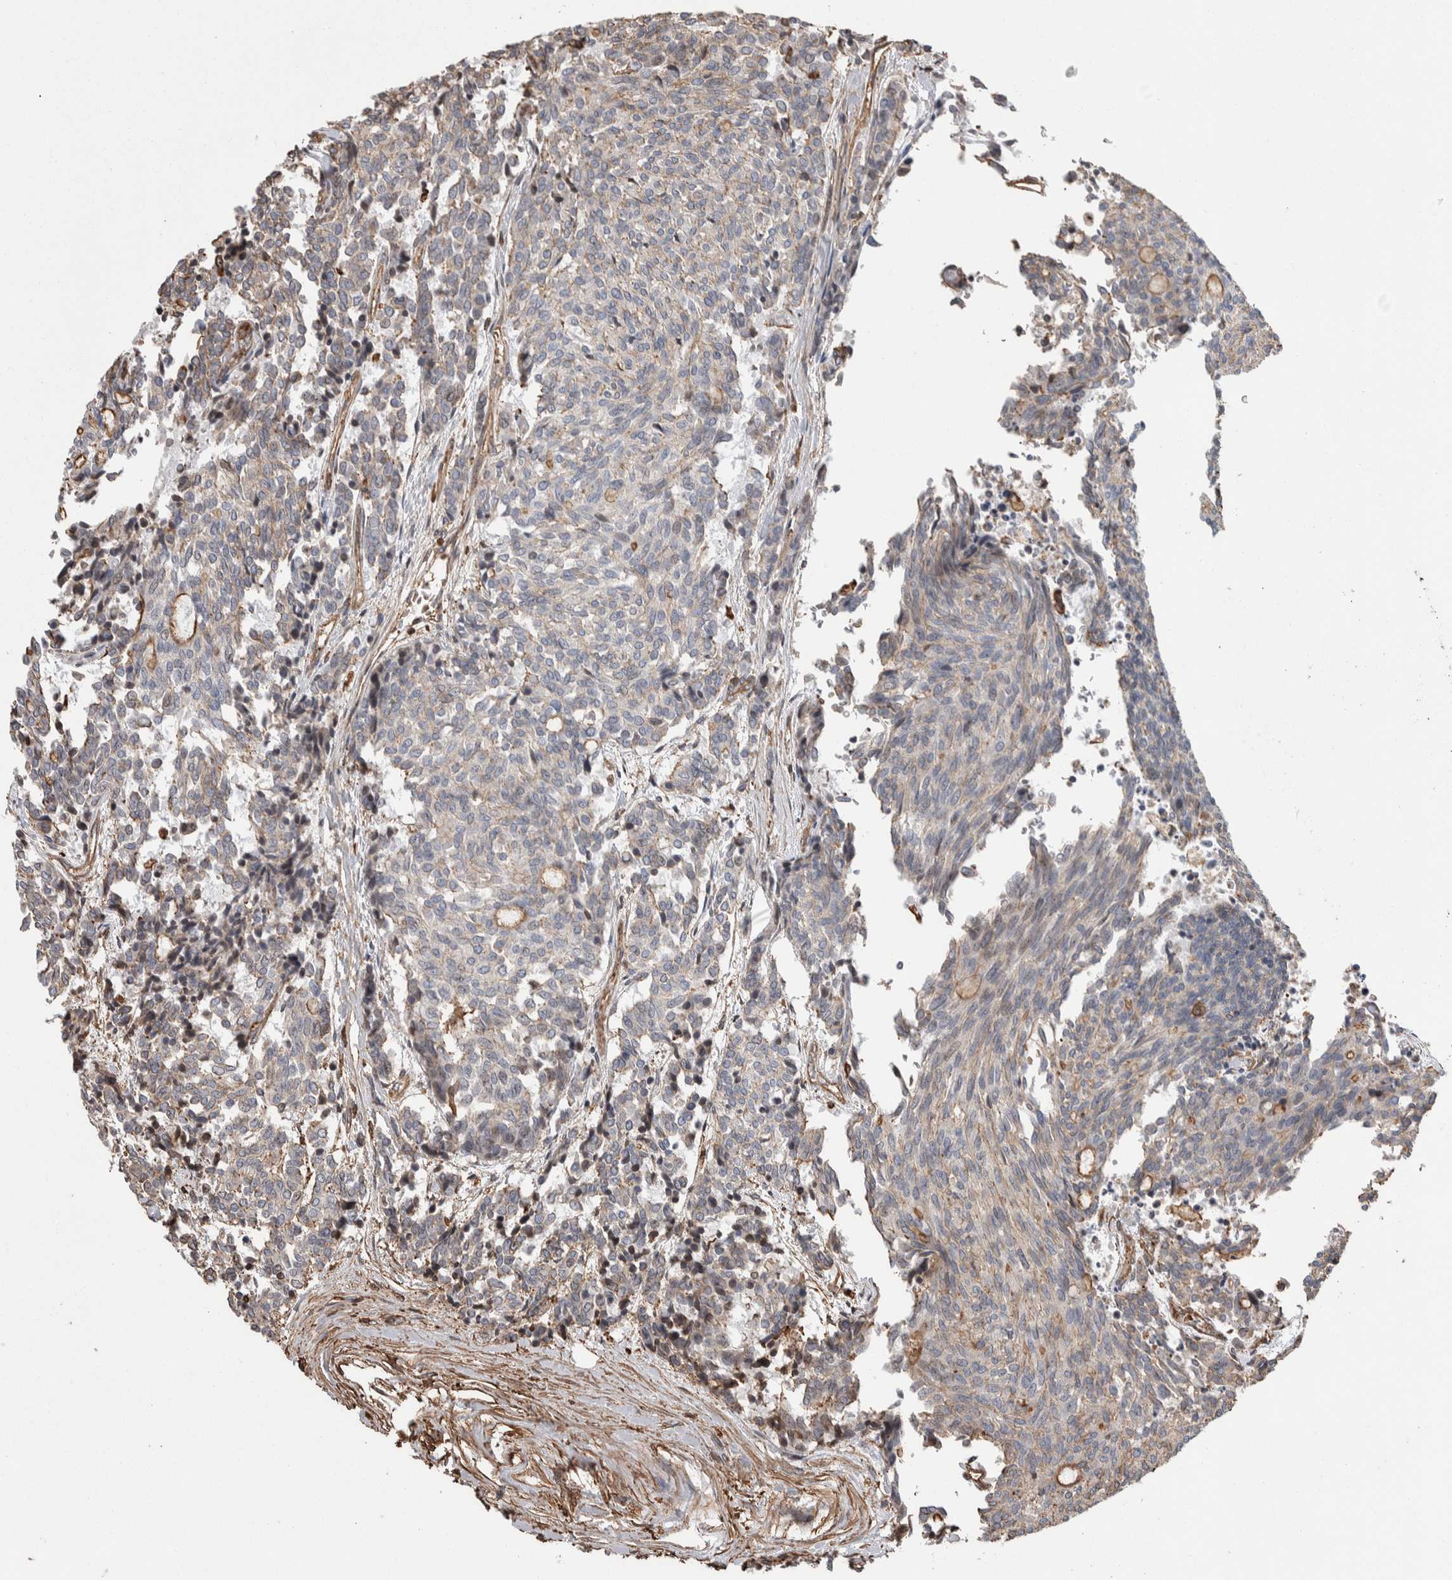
{"staining": {"intensity": "moderate", "quantity": "<25%", "location": "cytoplasmic/membranous"}, "tissue": "carcinoid", "cell_type": "Tumor cells", "image_type": "cancer", "snomed": [{"axis": "morphology", "description": "Carcinoid, malignant, NOS"}, {"axis": "topography", "description": "Pancreas"}], "caption": "Carcinoid stained with a brown dye shows moderate cytoplasmic/membranous positive staining in about <25% of tumor cells.", "gene": "ENPP2", "patient": {"sex": "female", "age": 54}}